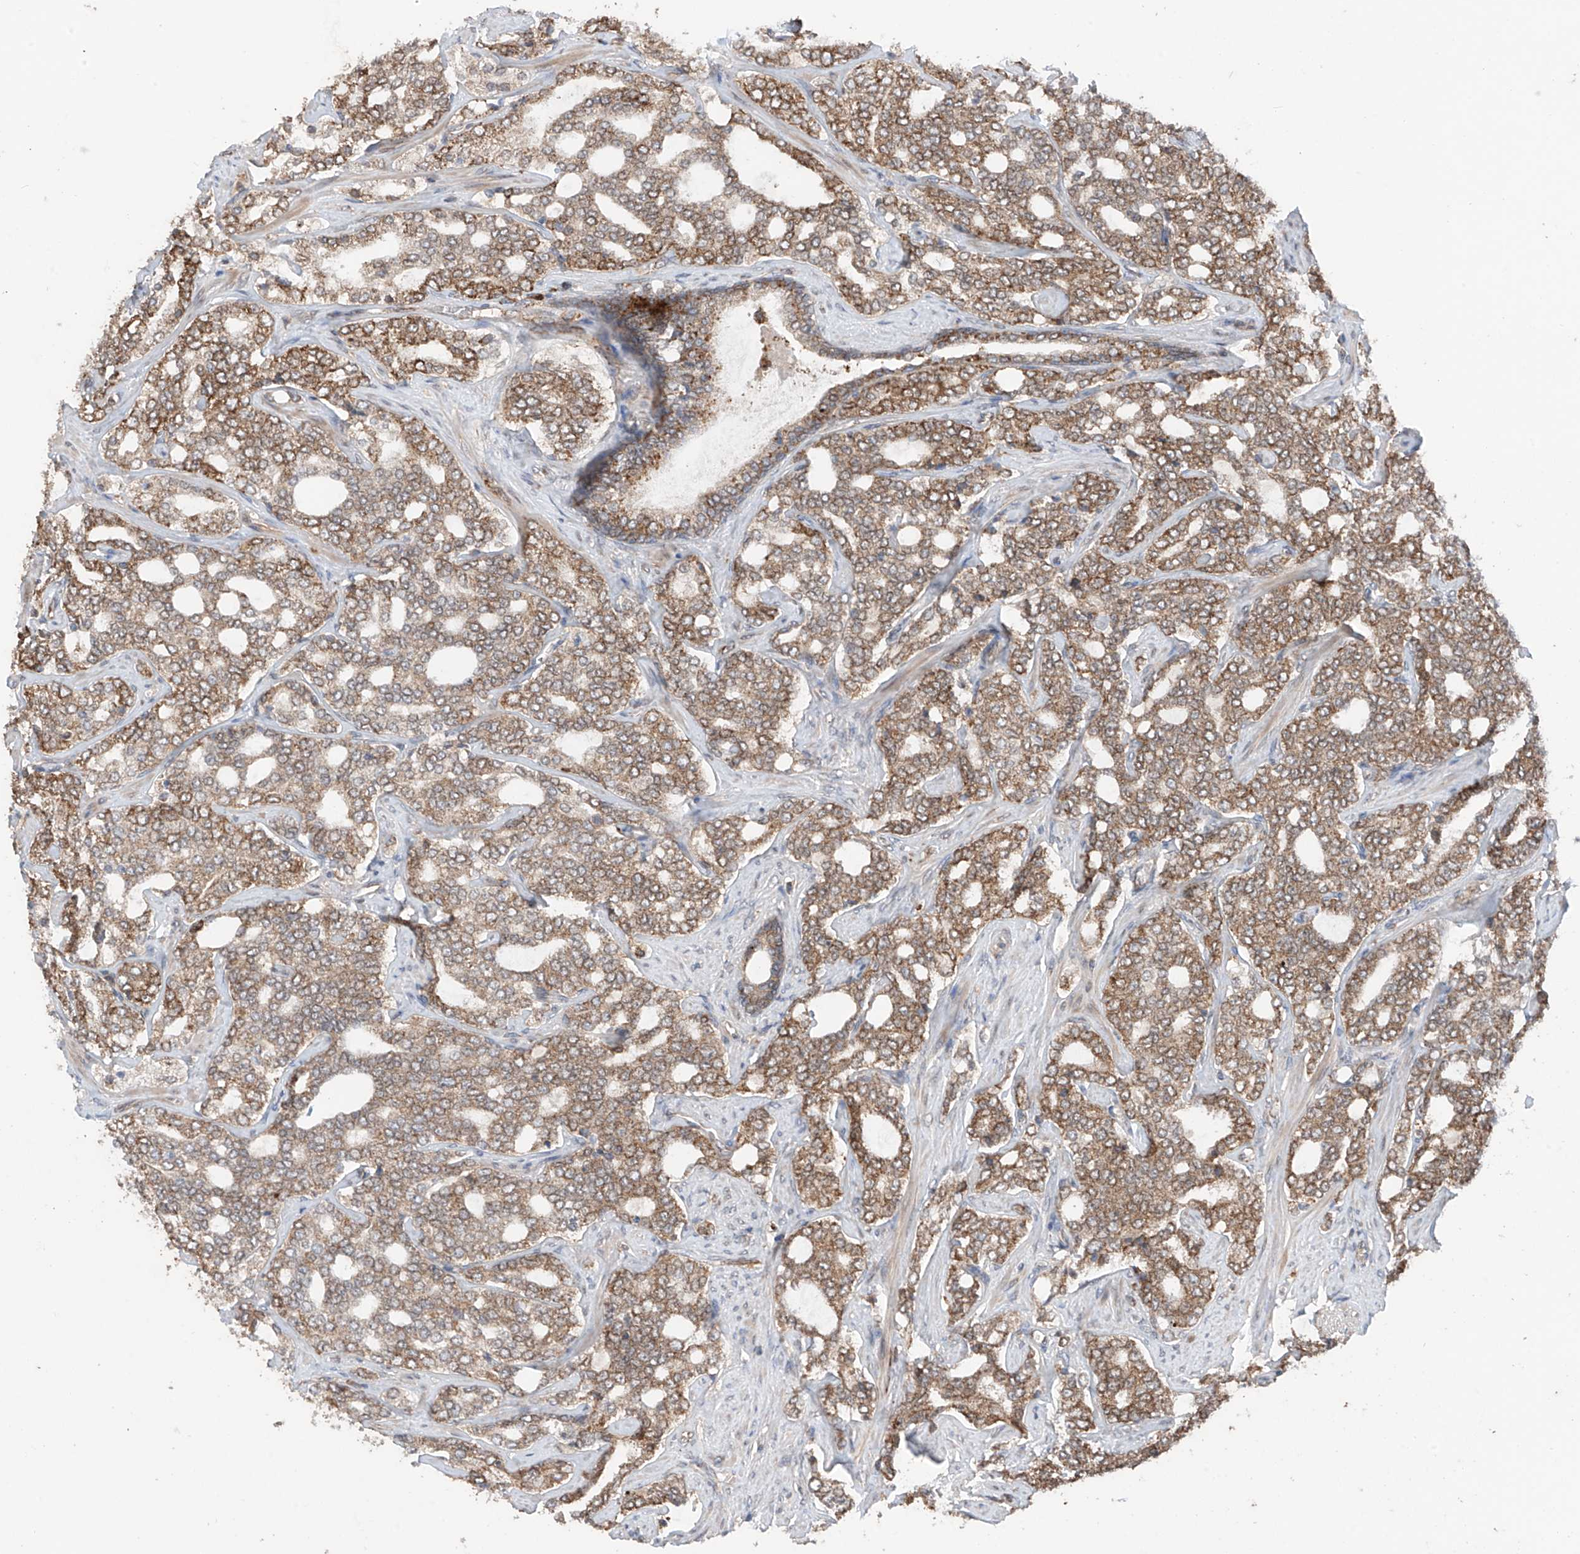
{"staining": {"intensity": "moderate", "quantity": "25%-75%", "location": "cytoplasmic/membranous"}, "tissue": "prostate cancer", "cell_type": "Tumor cells", "image_type": "cancer", "snomed": [{"axis": "morphology", "description": "Adenocarcinoma, High grade"}, {"axis": "topography", "description": "Prostate"}], "caption": "Immunohistochemistry (DAB (3,3'-diaminobenzidine)) staining of prostate cancer (adenocarcinoma (high-grade)) exhibits moderate cytoplasmic/membranous protein positivity in approximately 25%-75% of tumor cells. (Stains: DAB (3,3'-diaminobenzidine) in brown, nuclei in blue, Microscopy: brightfield microscopy at high magnification).", "gene": "AHCTF1", "patient": {"sex": "male", "age": 64}}